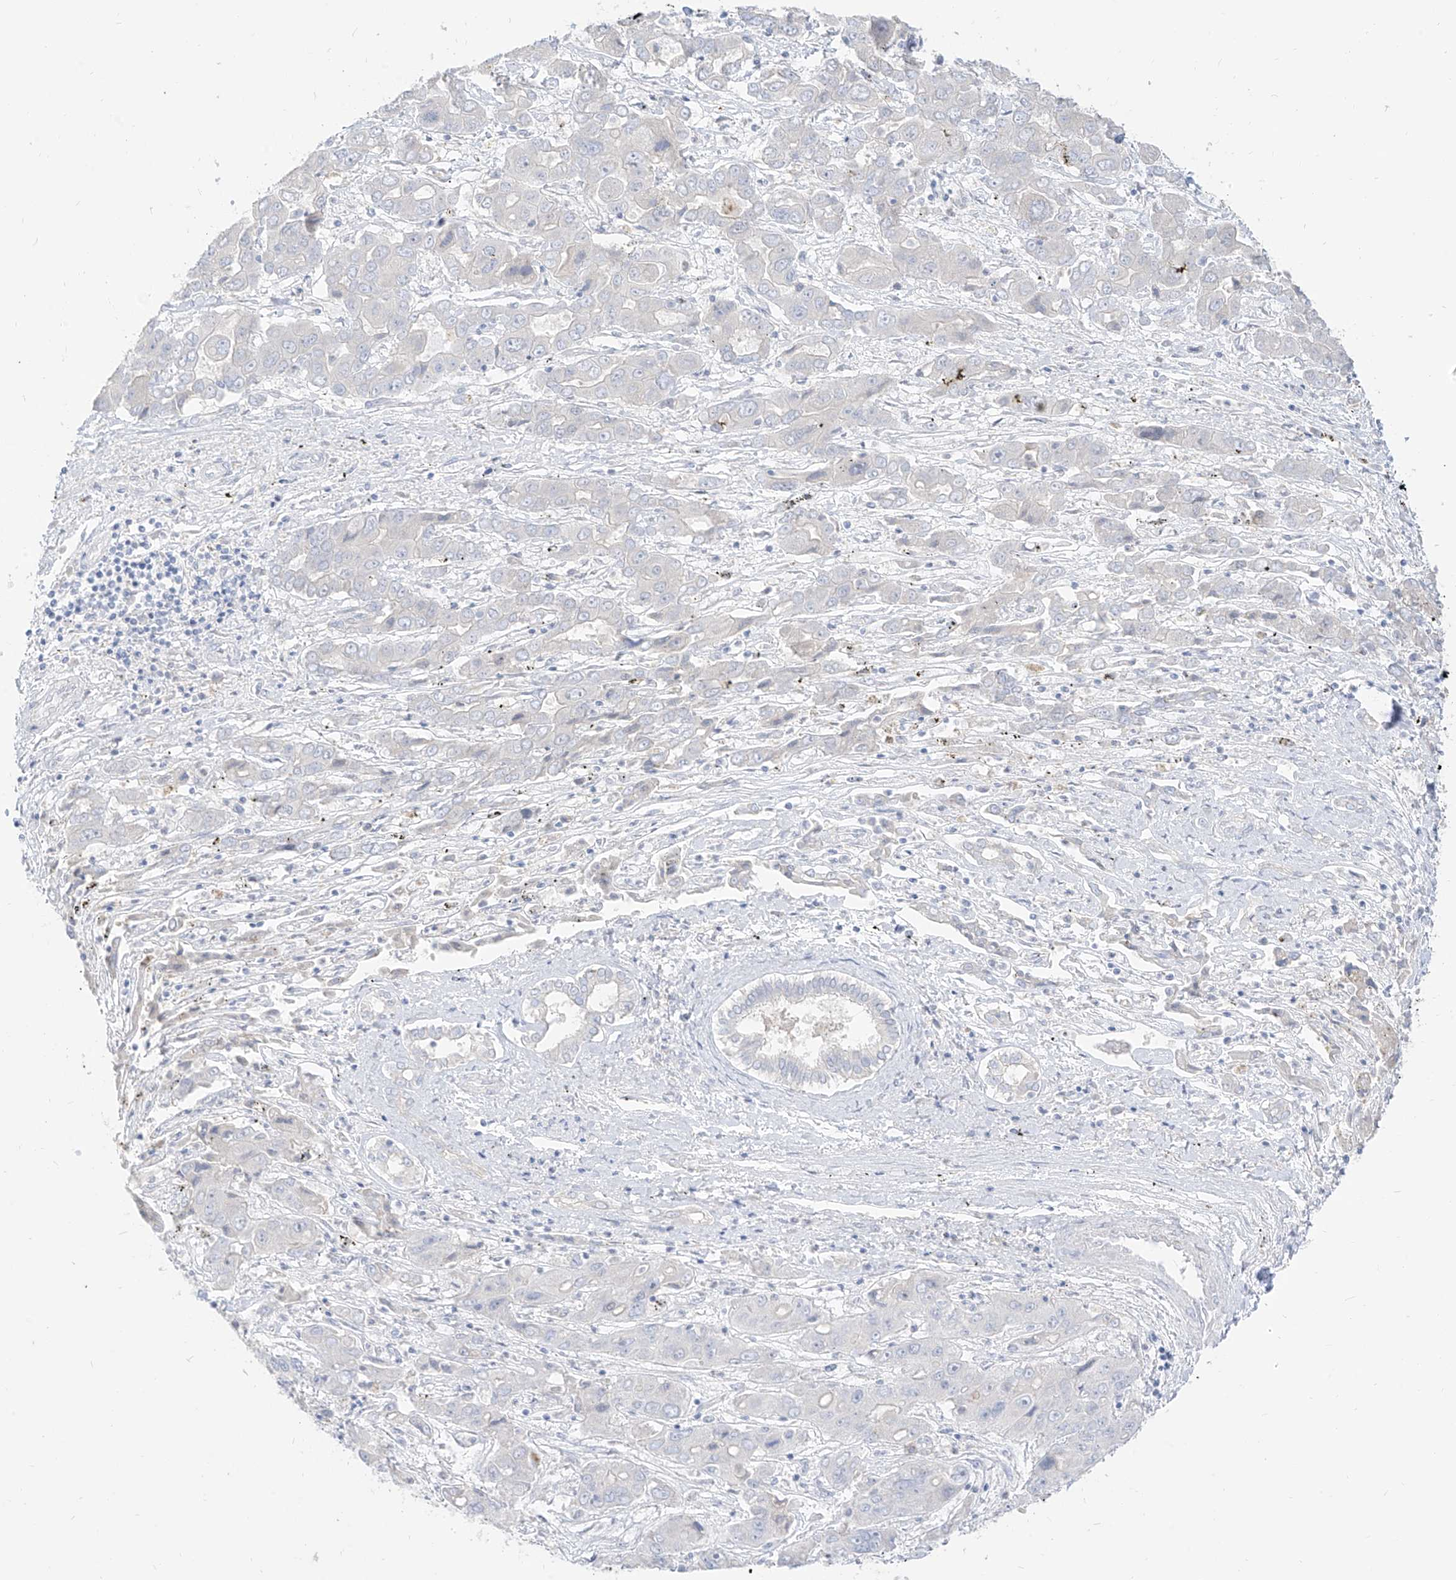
{"staining": {"intensity": "negative", "quantity": "none", "location": "none"}, "tissue": "liver cancer", "cell_type": "Tumor cells", "image_type": "cancer", "snomed": [{"axis": "morphology", "description": "Cholangiocarcinoma"}, {"axis": "topography", "description": "Liver"}], "caption": "Immunohistochemistry micrograph of neoplastic tissue: human liver cancer stained with DAB (3,3'-diaminobenzidine) demonstrates no significant protein staining in tumor cells.", "gene": "ARHGEF40", "patient": {"sex": "male", "age": 67}}